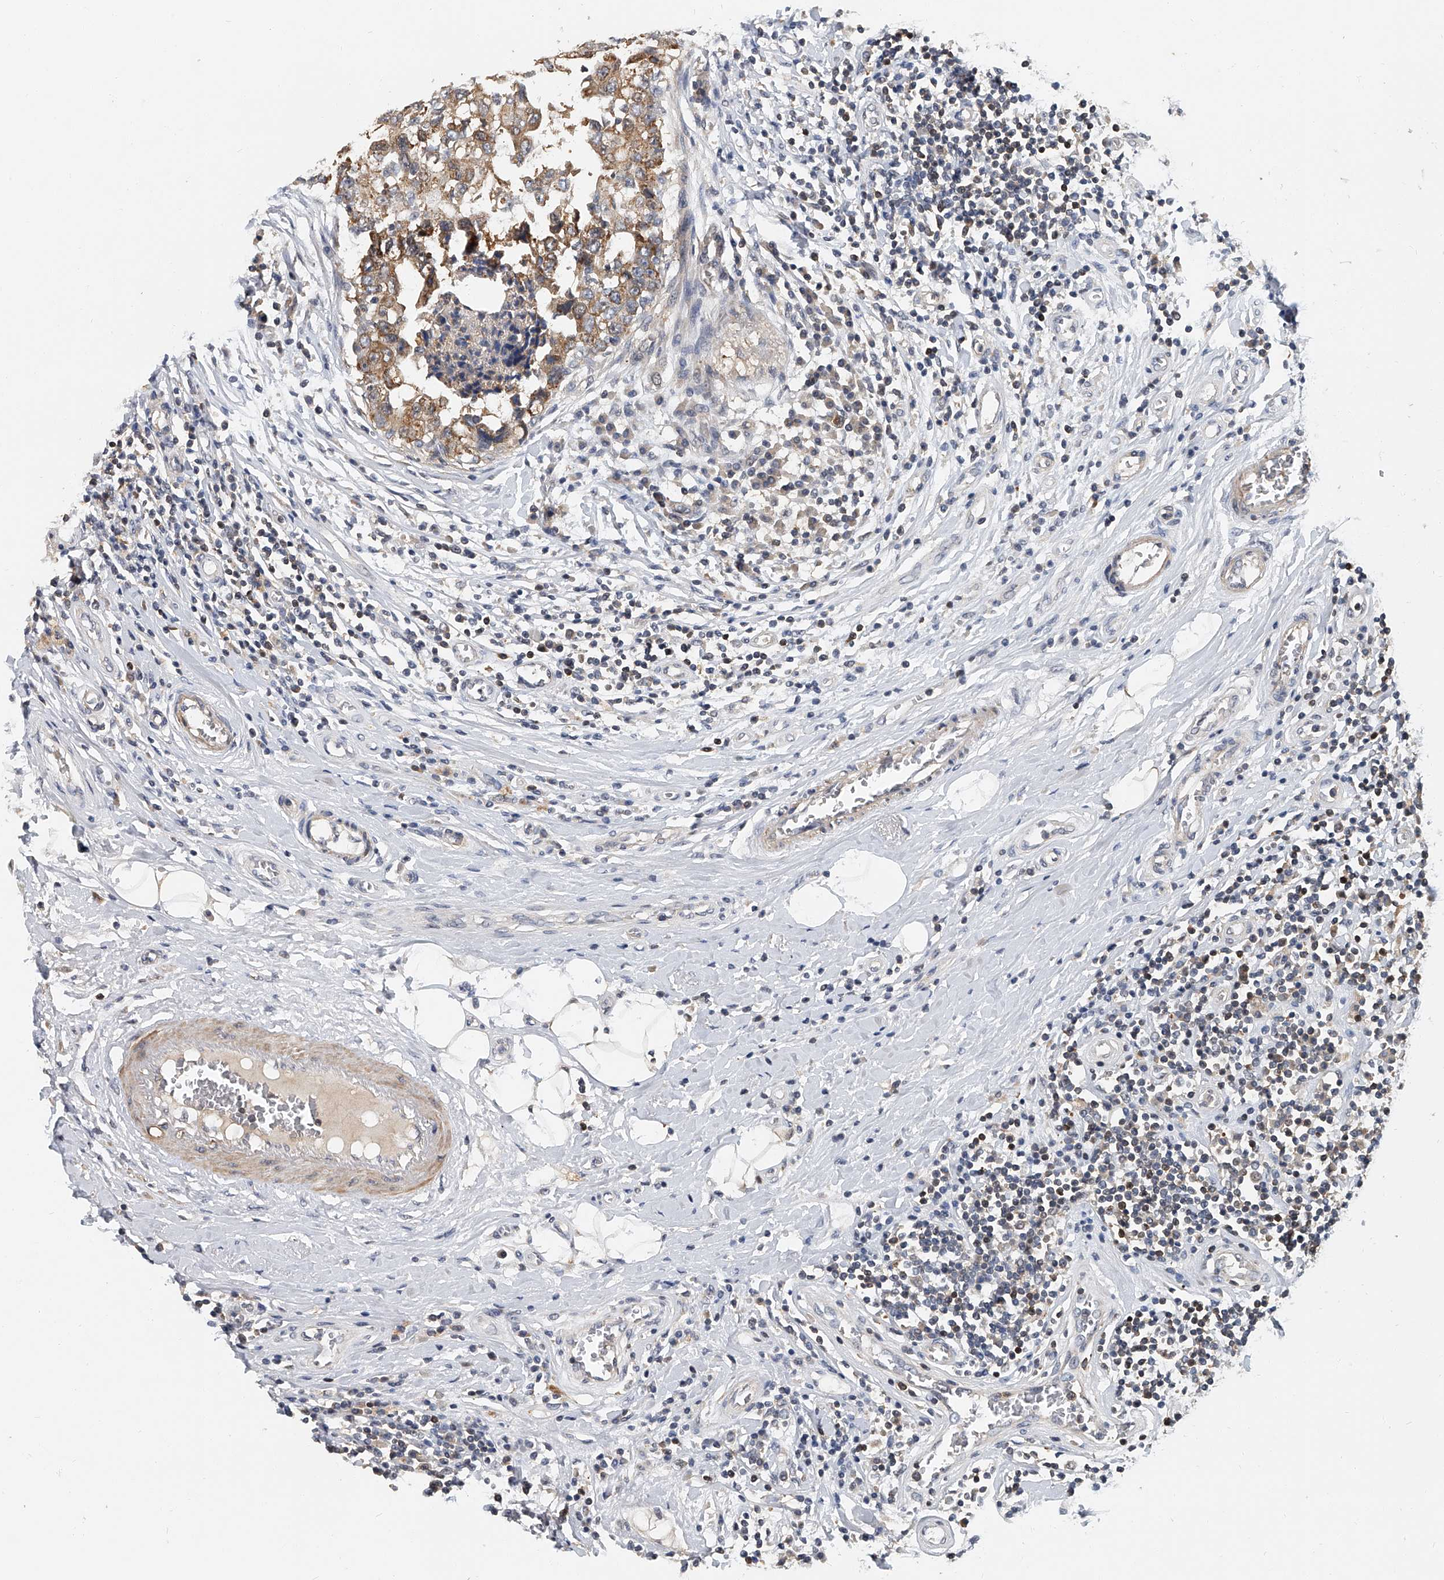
{"staining": {"intensity": "moderate", "quantity": "<25%", "location": "cytoplasmic/membranous"}, "tissue": "breast cancer", "cell_type": "Tumor cells", "image_type": "cancer", "snomed": [{"axis": "morphology", "description": "Duct carcinoma"}, {"axis": "topography", "description": "Breast"}], "caption": "Brown immunohistochemical staining in breast cancer demonstrates moderate cytoplasmic/membranous positivity in about <25% of tumor cells. (brown staining indicates protein expression, while blue staining denotes nuclei).", "gene": "CD200", "patient": {"sex": "female", "age": 27}}